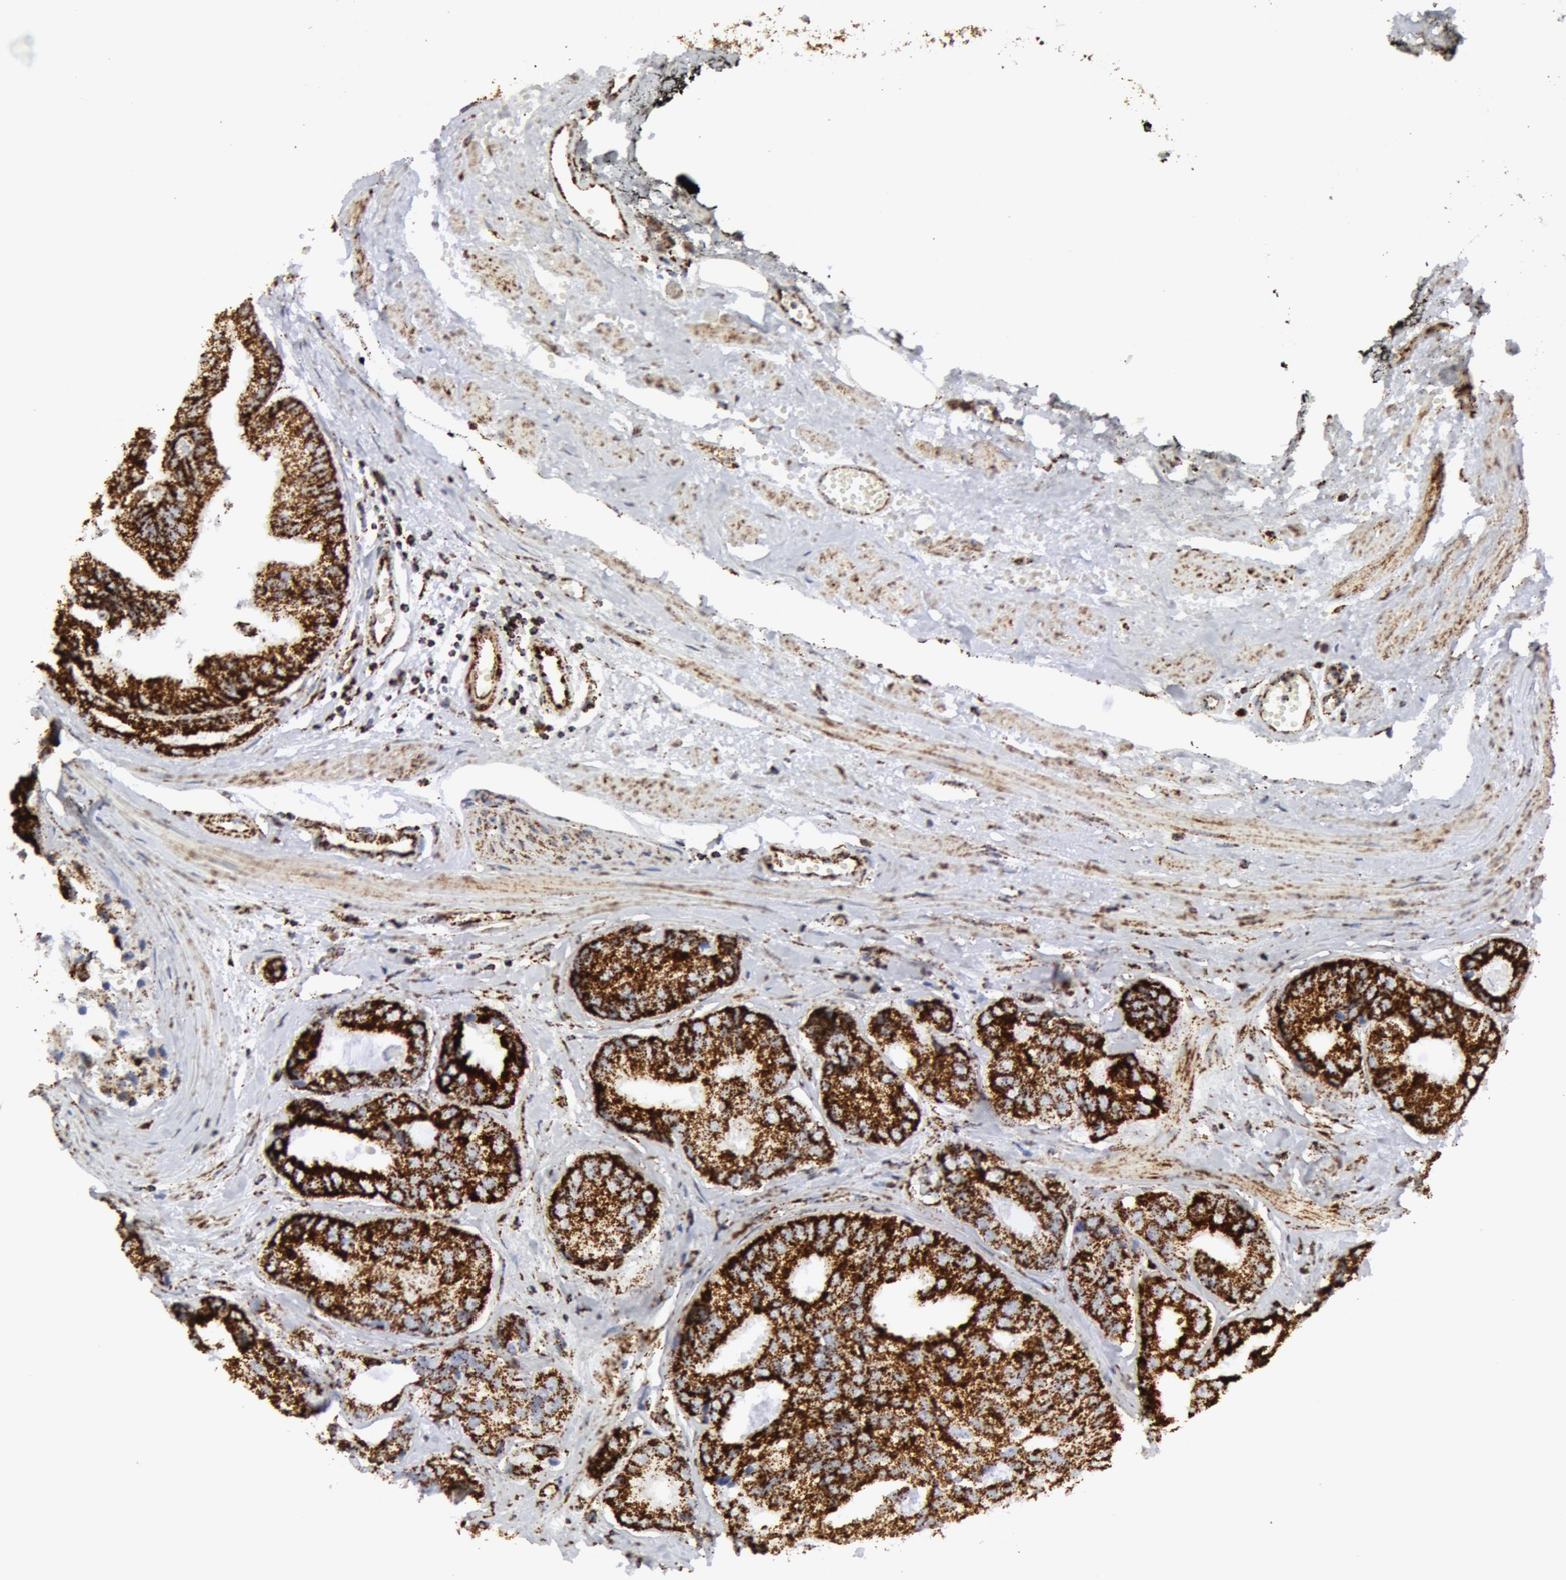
{"staining": {"intensity": "strong", "quantity": ">75%", "location": "cytoplasmic/membranous"}, "tissue": "prostate cancer", "cell_type": "Tumor cells", "image_type": "cancer", "snomed": [{"axis": "morphology", "description": "Adenocarcinoma, High grade"}, {"axis": "topography", "description": "Prostate"}], "caption": "A high-resolution histopathology image shows immunohistochemistry staining of prostate cancer (adenocarcinoma (high-grade)), which reveals strong cytoplasmic/membranous positivity in approximately >75% of tumor cells.", "gene": "ATP5F1B", "patient": {"sex": "male", "age": 56}}